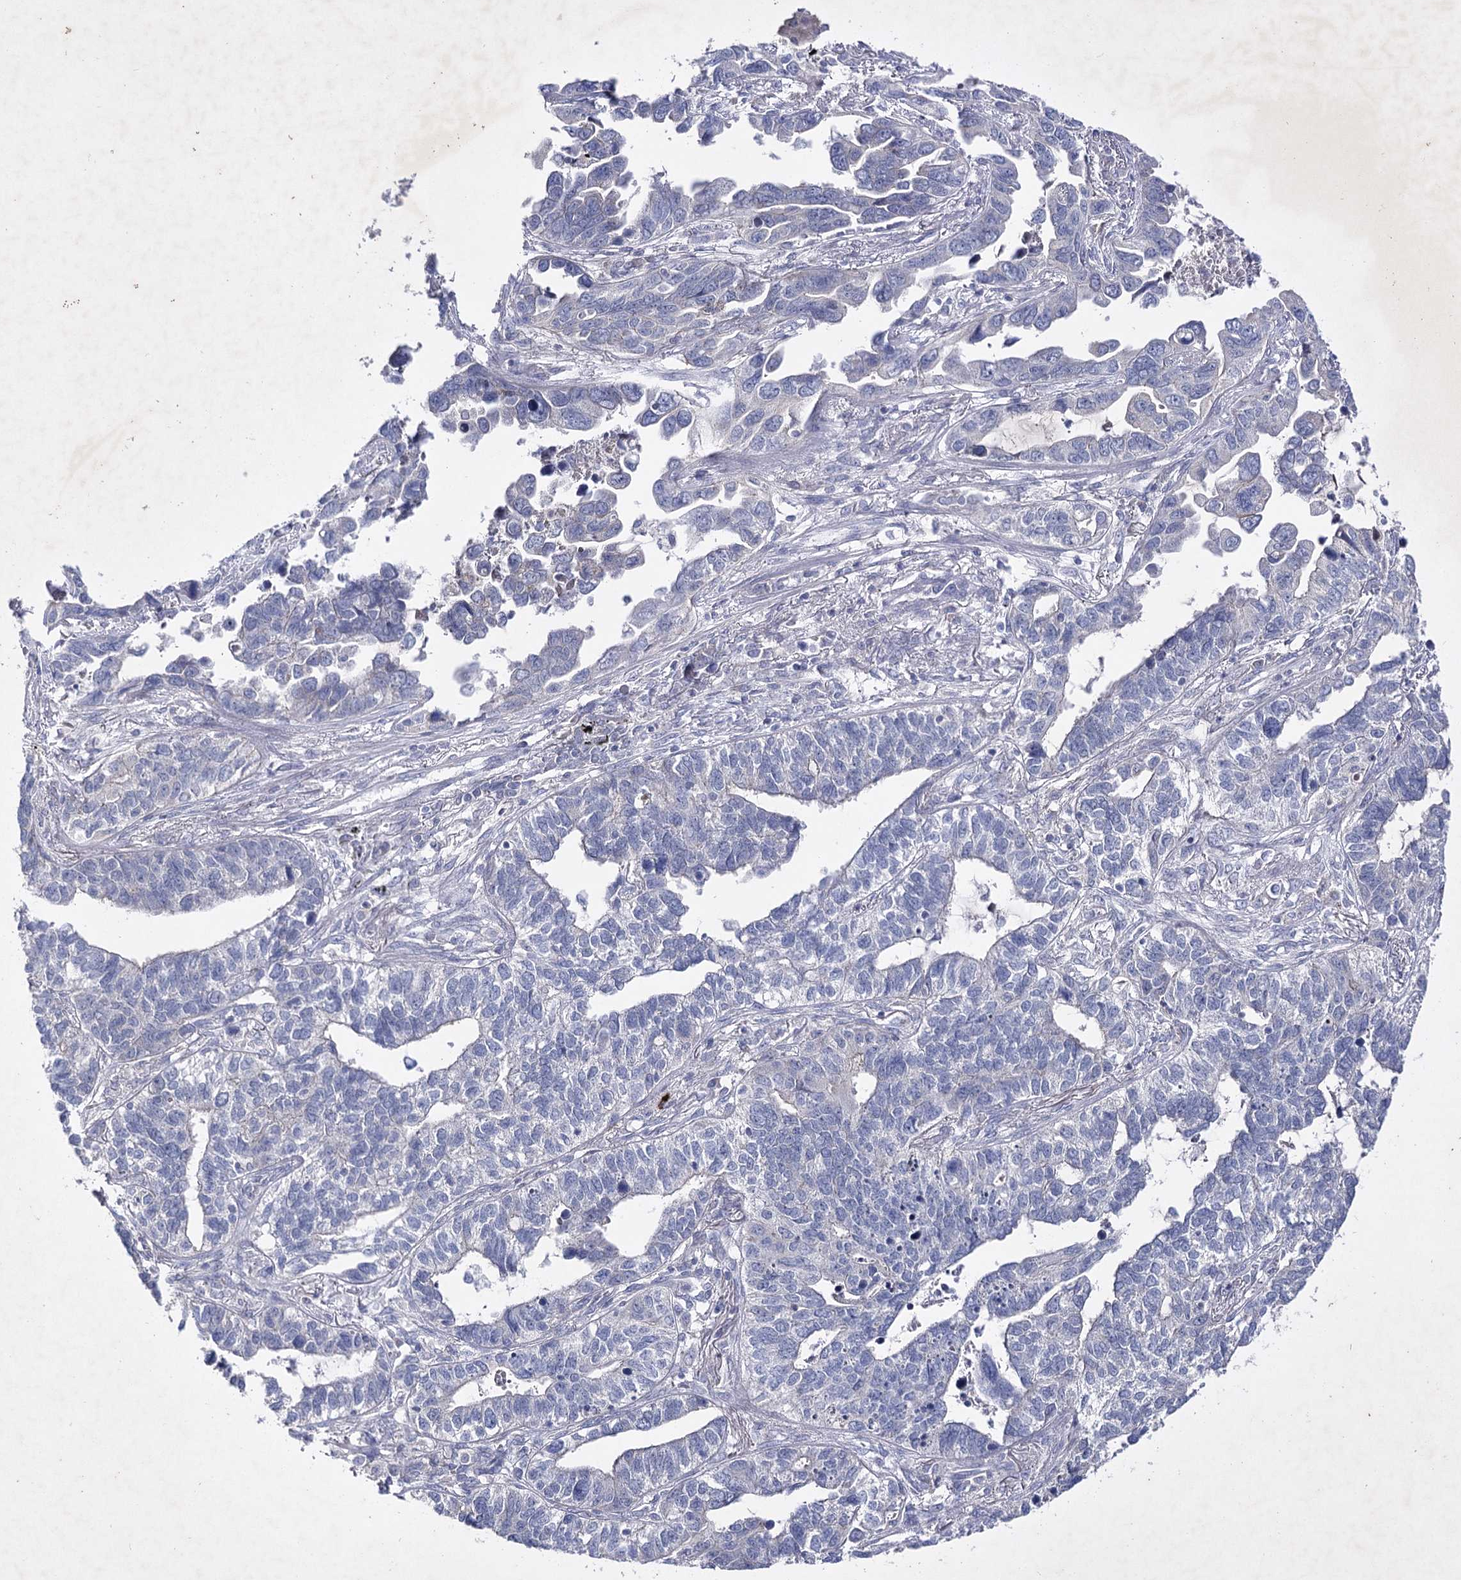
{"staining": {"intensity": "negative", "quantity": "none", "location": "none"}, "tissue": "lung cancer", "cell_type": "Tumor cells", "image_type": "cancer", "snomed": [{"axis": "morphology", "description": "Adenocarcinoma, NOS"}, {"axis": "topography", "description": "Lung"}], "caption": "The photomicrograph reveals no significant positivity in tumor cells of lung adenocarcinoma.", "gene": "COX15", "patient": {"sex": "male", "age": 67}}